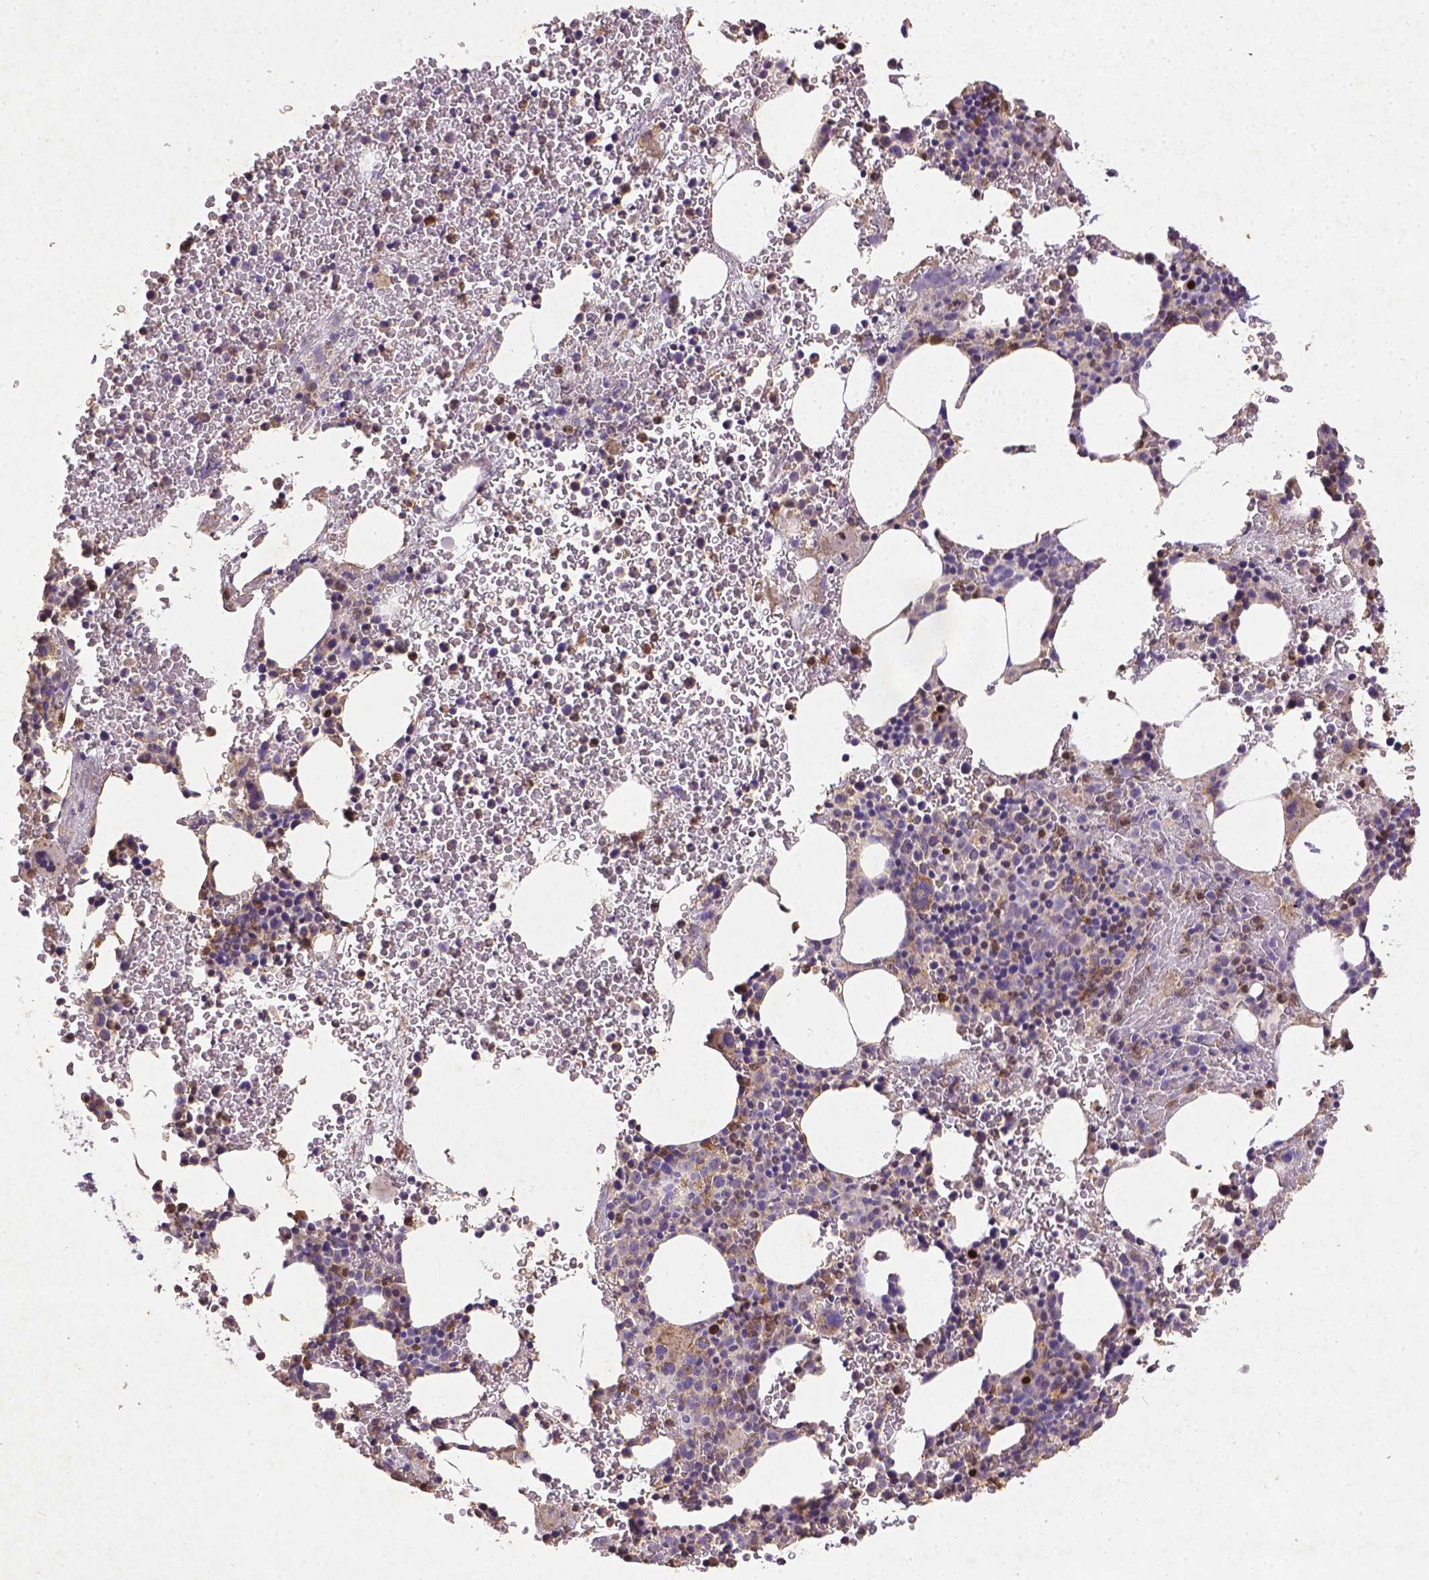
{"staining": {"intensity": "strong", "quantity": "<25%", "location": "cytoplasmic/membranous,nuclear"}, "tissue": "bone marrow", "cell_type": "Hematopoietic cells", "image_type": "normal", "snomed": [{"axis": "morphology", "description": "Normal tissue, NOS"}, {"axis": "topography", "description": "Bone marrow"}], "caption": "IHC (DAB (3,3'-diaminobenzidine)) staining of normal human bone marrow exhibits strong cytoplasmic/membranous,nuclear protein positivity in approximately <25% of hematopoietic cells.", "gene": "CDKN1A", "patient": {"sex": "female", "age": 56}}